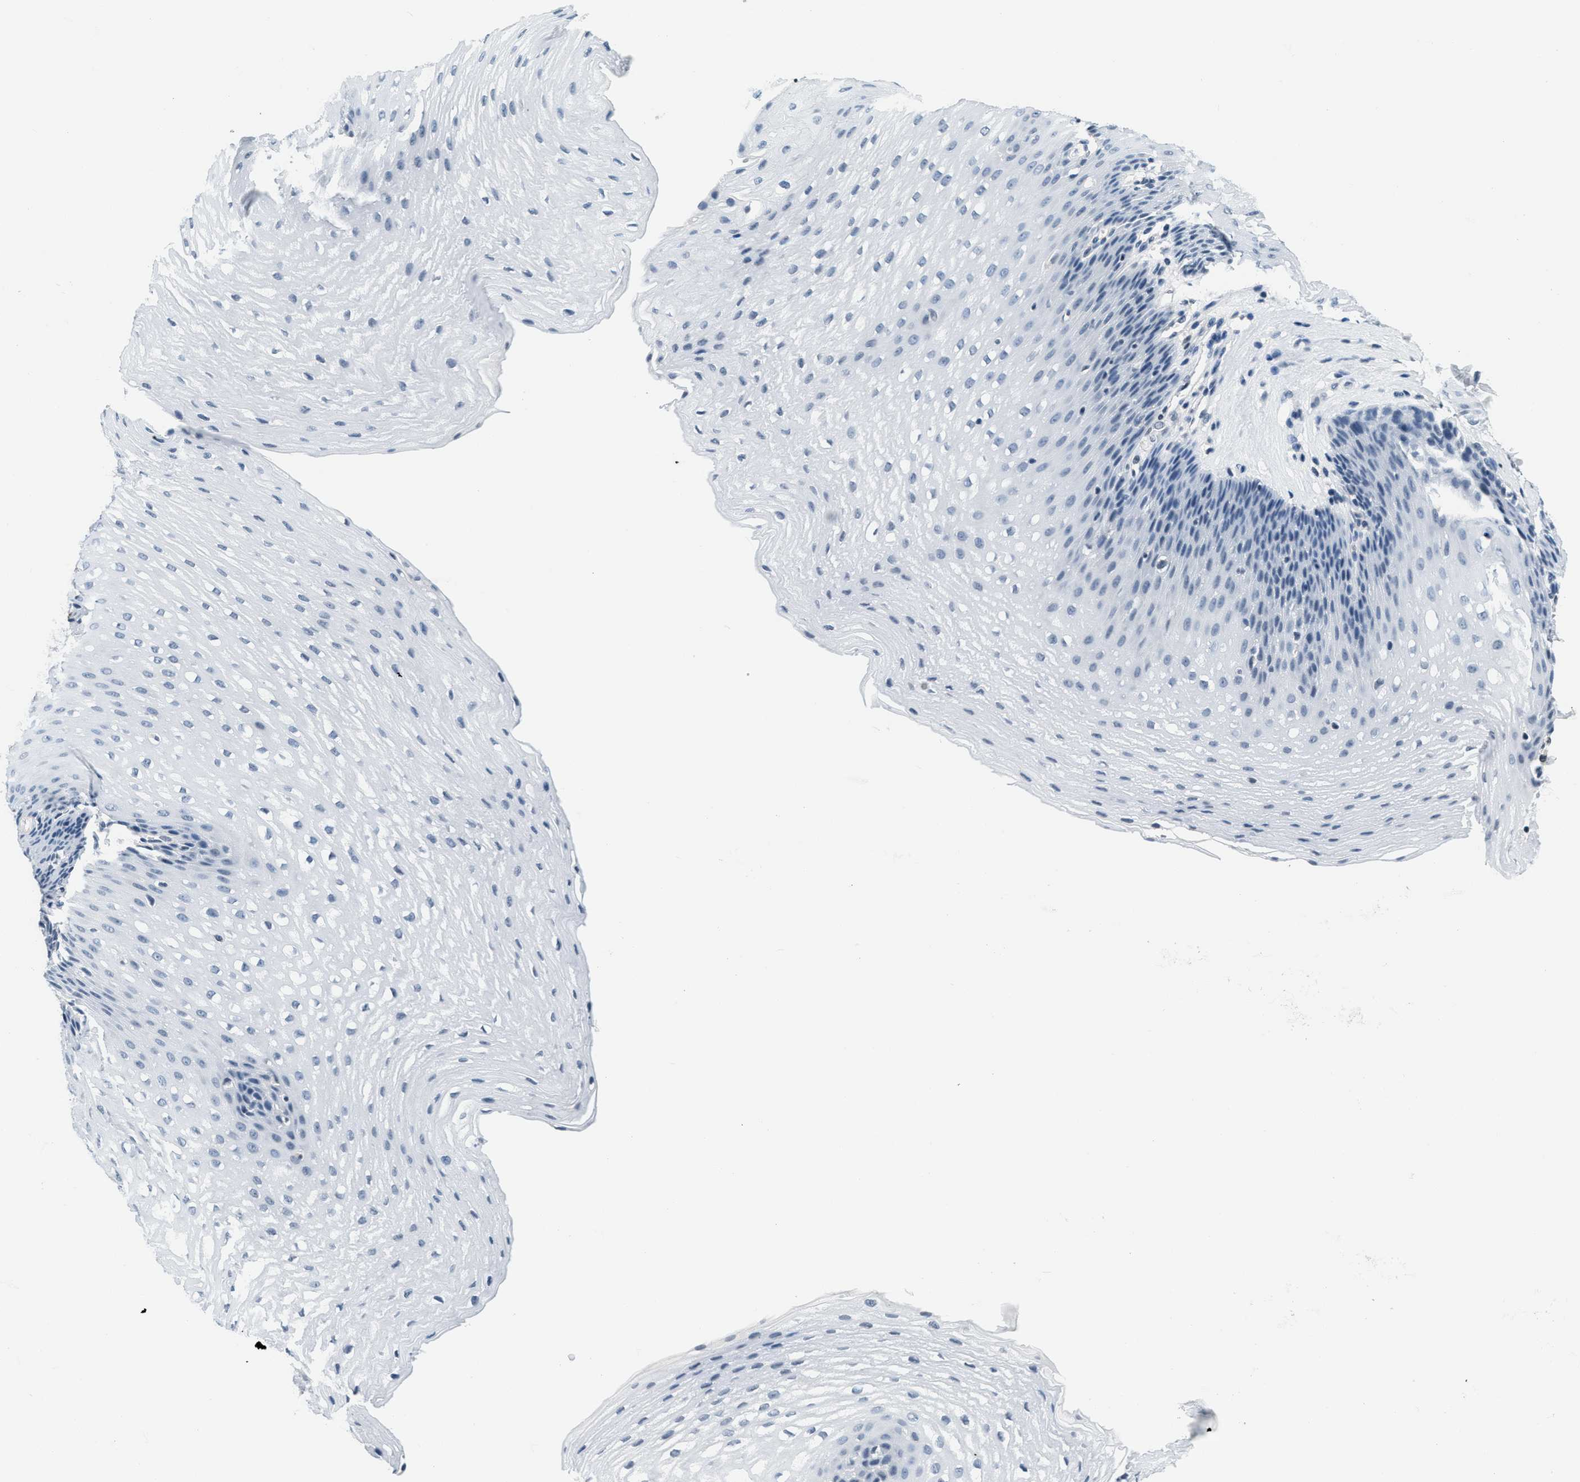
{"staining": {"intensity": "negative", "quantity": "none", "location": "none"}, "tissue": "esophagus", "cell_type": "Squamous epithelial cells", "image_type": "normal", "snomed": [{"axis": "morphology", "description": "Normal tissue, NOS"}, {"axis": "topography", "description": "Esophagus"}], "caption": "Esophagus stained for a protein using IHC displays no expression squamous epithelial cells.", "gene": "CA4", "patient": {"sex": "male", "age": 48}}